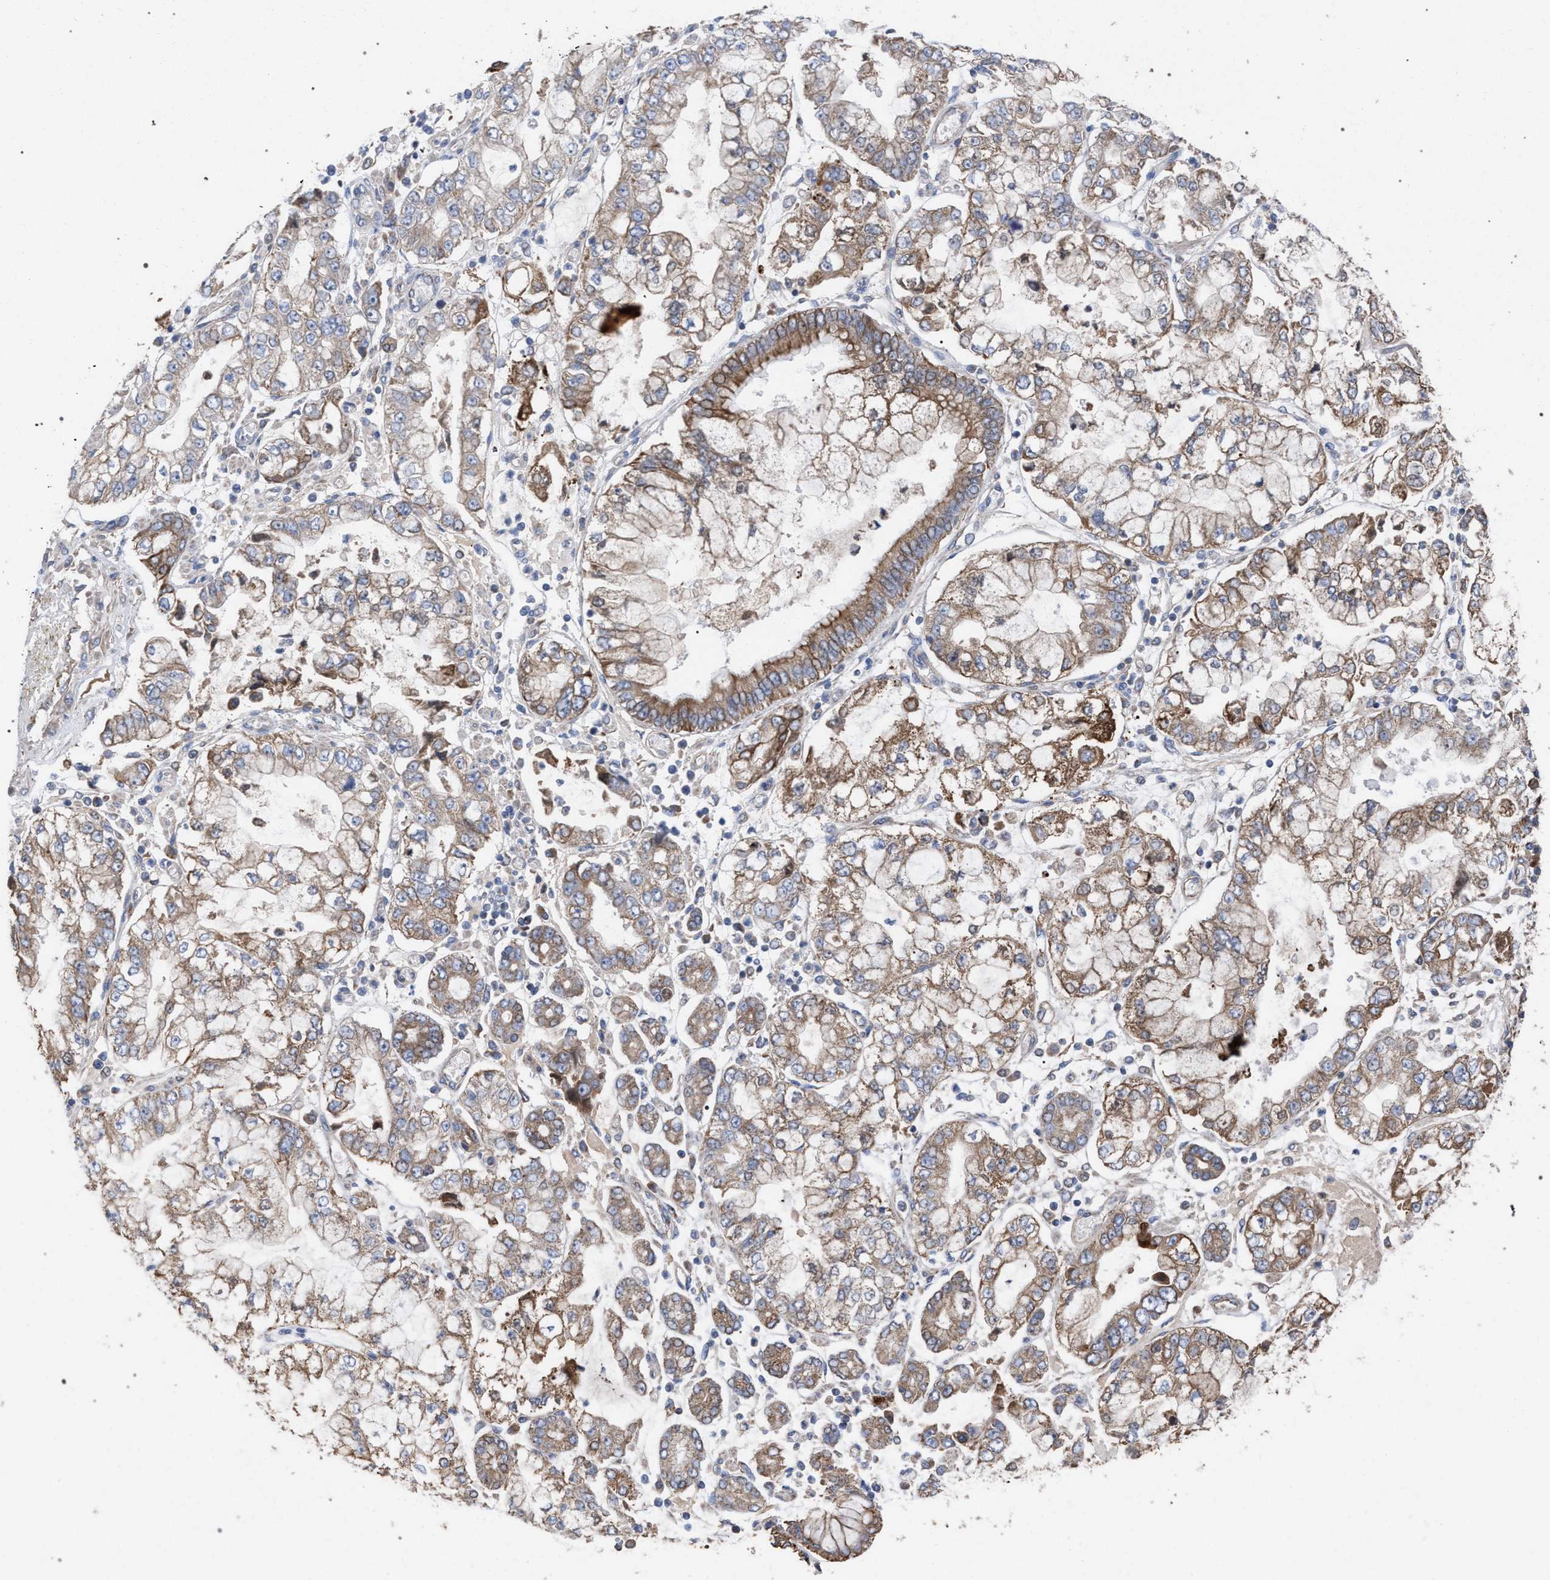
{"staining": {"intensity": "moderate", "quantity": "25%-75%", "location": "cytoplasmic/membranous"}, "tissue": "stomach cancer", "cell_type": "Tumor cells", "image_type": "cancer", "snomed": [{"axis": "morphology", "description": "Adenocarcinoma, NOS"}, {"axis": "topography", "description": "Stomach"}], "caption": "Stomach adenocarcinoma stained for a protein exhibits moderate cytoplasmic/membranous positivity in tumor cells. The staining was performed using DAB to visualize the protein expression in brown, while the nuclei were stained in blue with hematoxylin (Magnification: 20x).", "gene": "BCL2L12", "patient": {"sex": "male", "age": 76}}